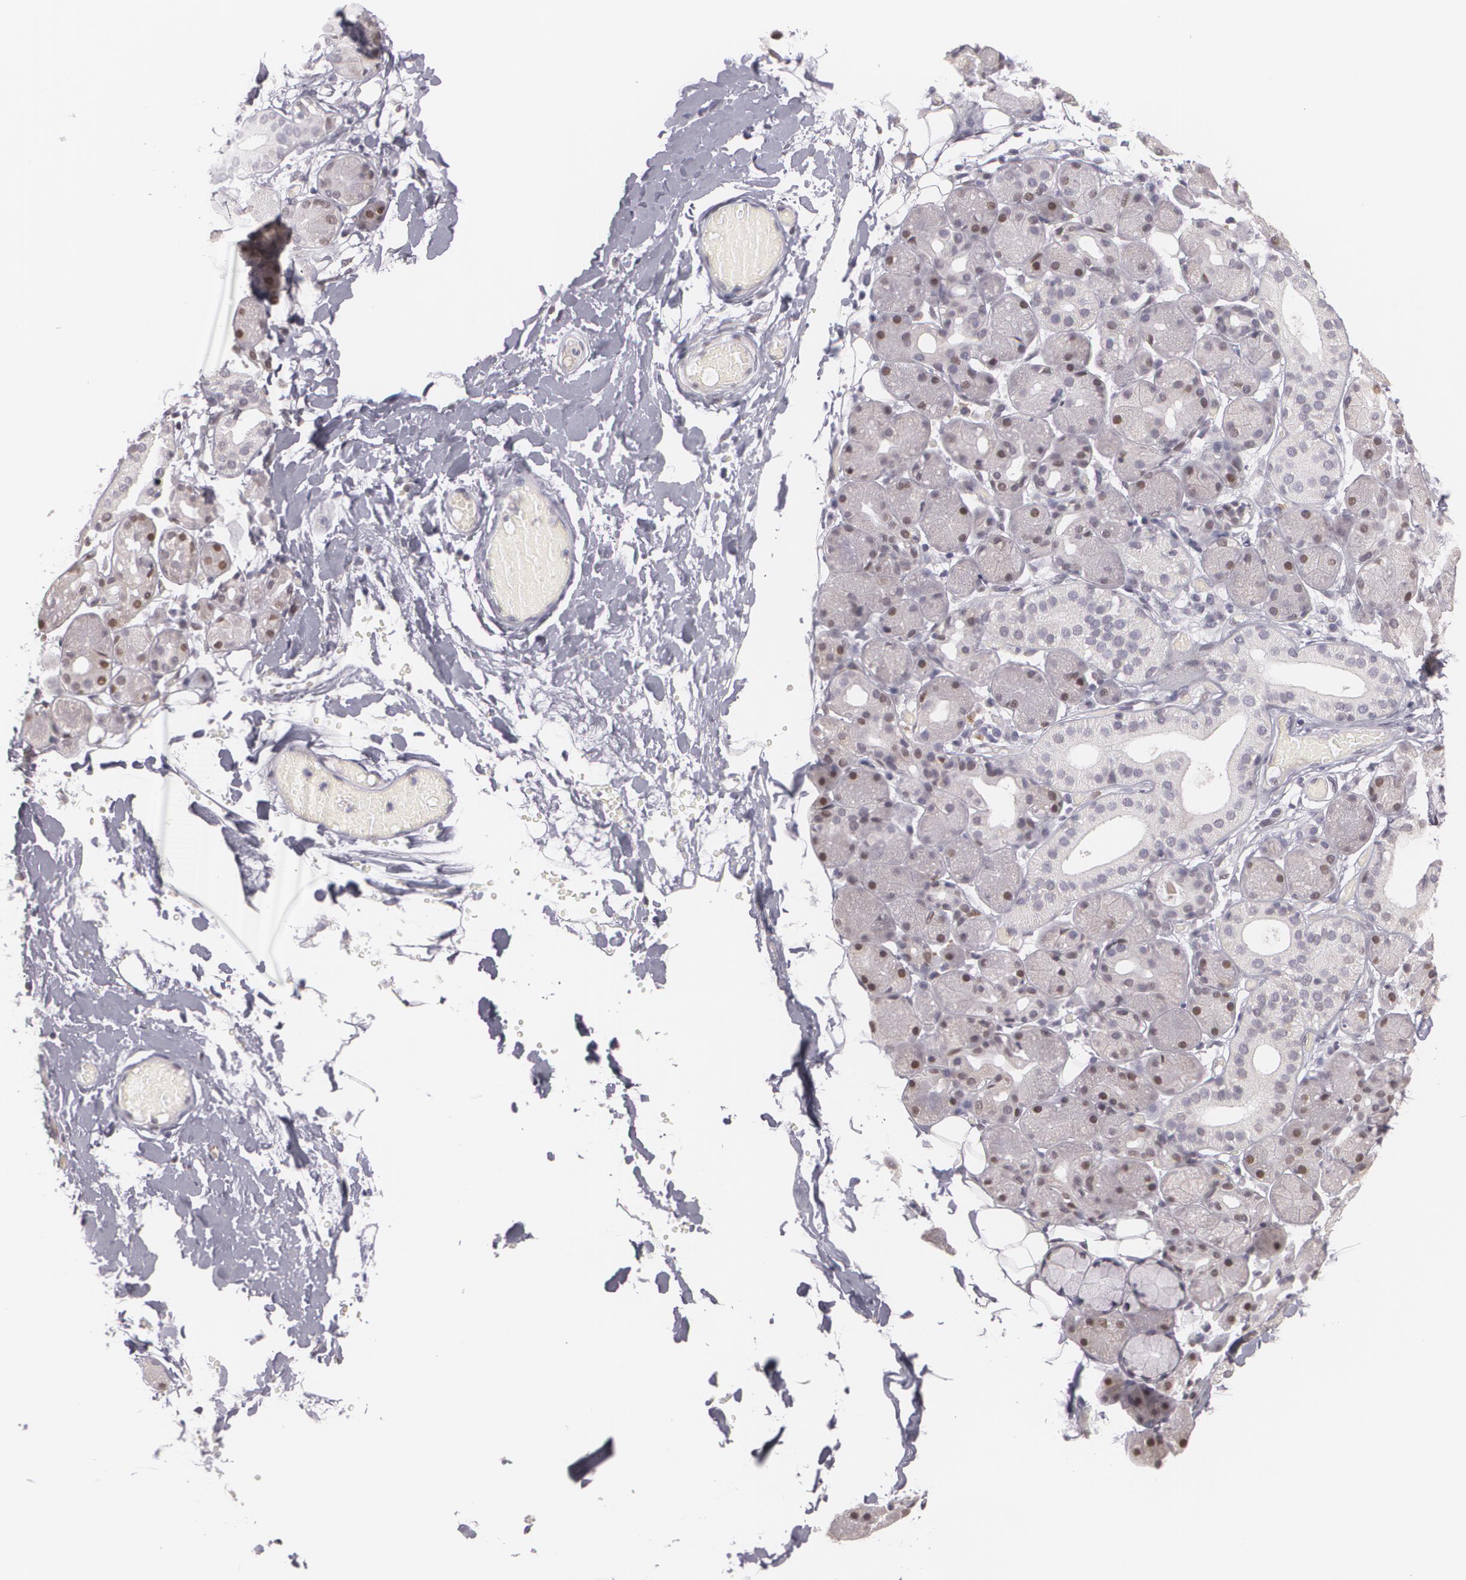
{"staining": {"intensity": "moderate", "quantity": "<25%", "location": "nuclear"}, "tissue": "salivary gland", "cell_type": "Glandular cells", "image_type": "normal", "snomed": [{"axis": "morphology", "description": "Normal tissue, NOS"}, {"axis": "topography", "description": "Salivary gland"}, {"axis": "topography", "description": "Peripheral nerve tissue"}], "caption": "The micrograph exhibits immunohistochemical staining of normal salivary gland. There is moderate nuclear staining is present in about <25% of glandular cells. The protein is shown in brown color, while the nuclei are stained blue.", "gene": "ZBTB16", "patient": {"sex": "male", "age": 62}}